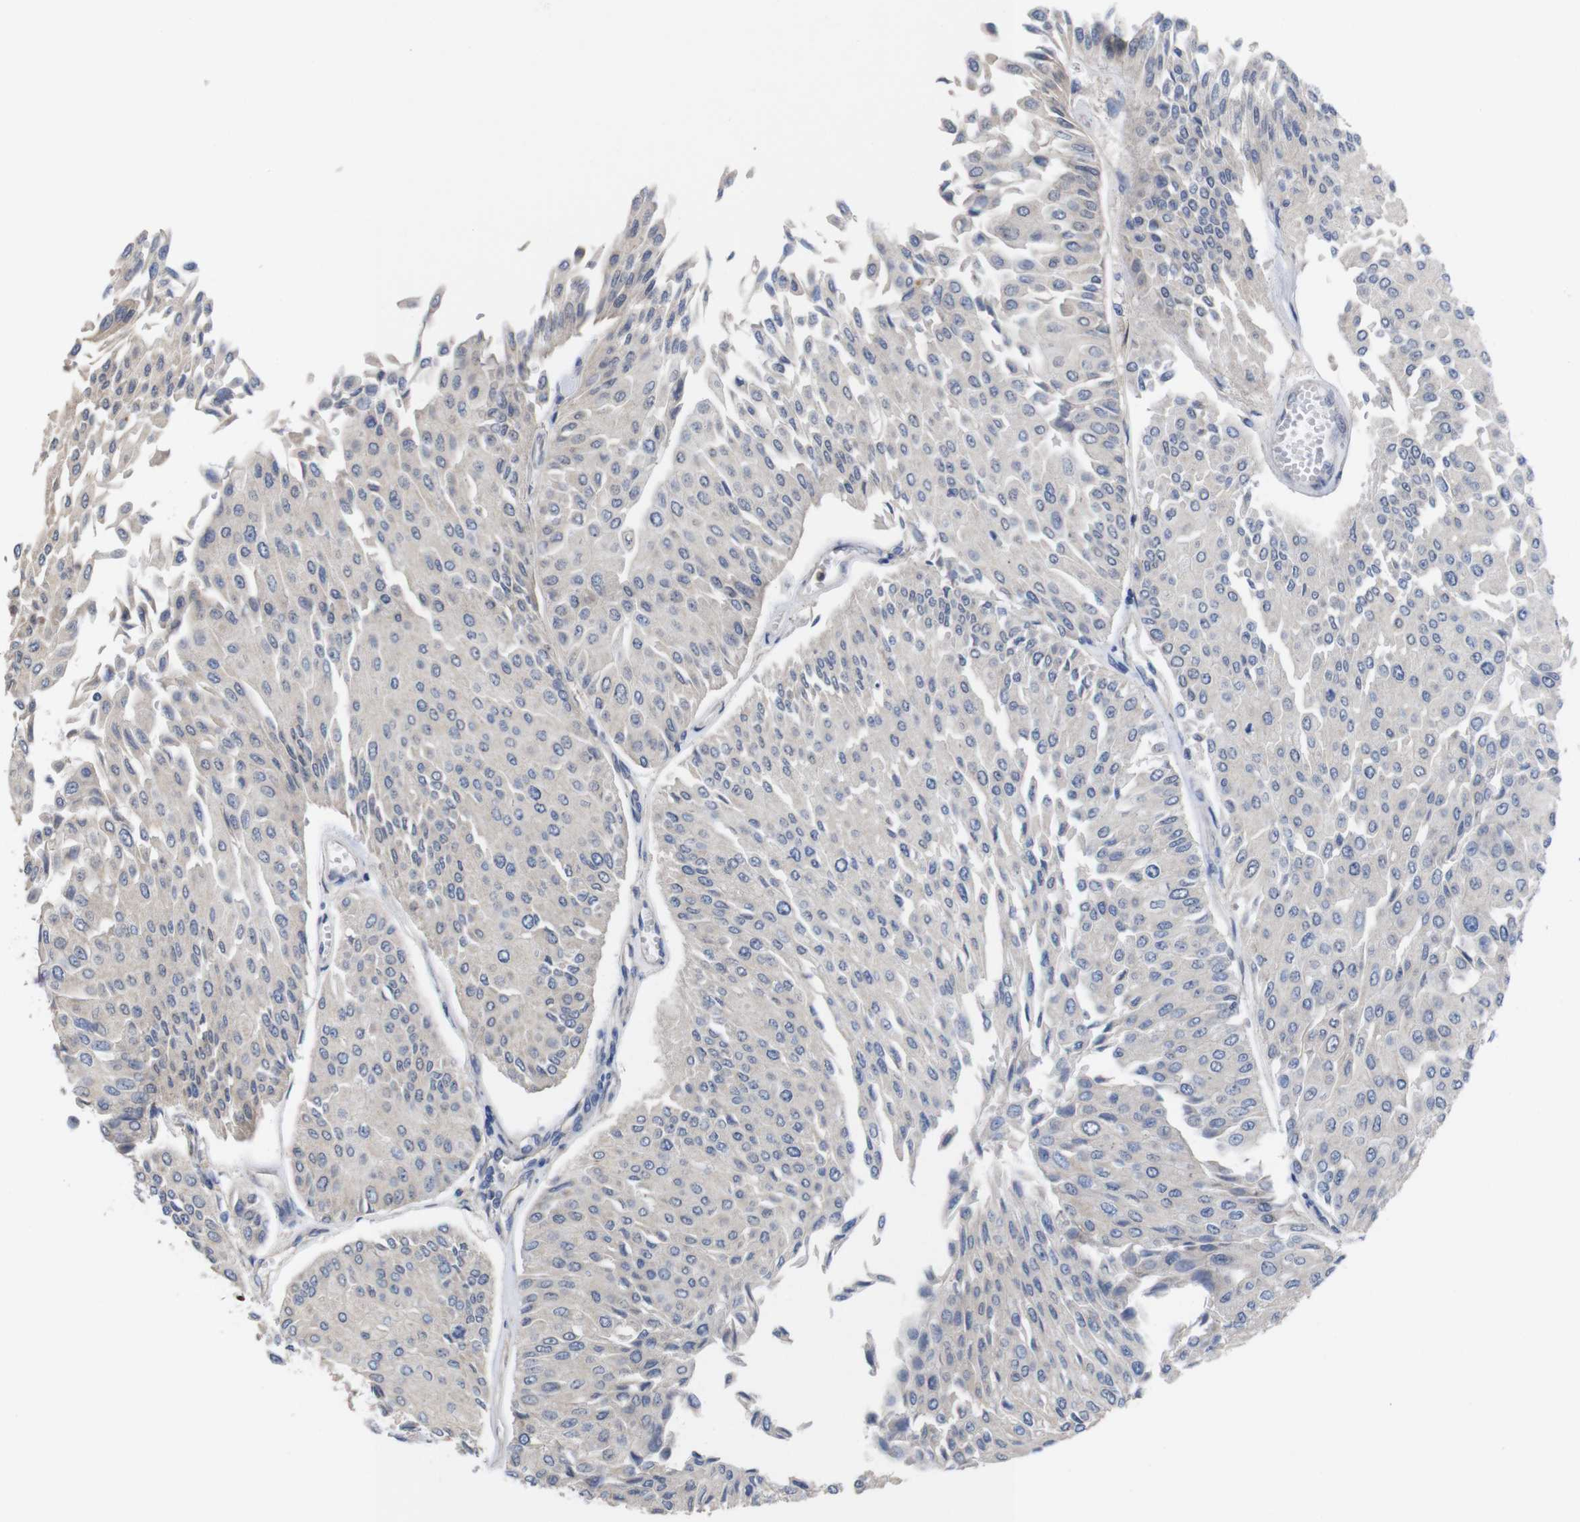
{"staining": {"intensity": "negative", "quantity": "none", "location": "none"}, "tissue": "urothelial cancer", "cell_type": "Tumor cells", "image_type": "cancer", "snomed": [{"axis": "morphology", "description": "Urothelial carcinoma, Low grade"}, {"axis": "topography", "description": "Urinary bladder"}], "caption": "Image shows no protein expression in tumor cells of low-grade urothelial carcinoma tissue.", "gene": "USH1C", "patient": {"sex": "male", "age": 67}}